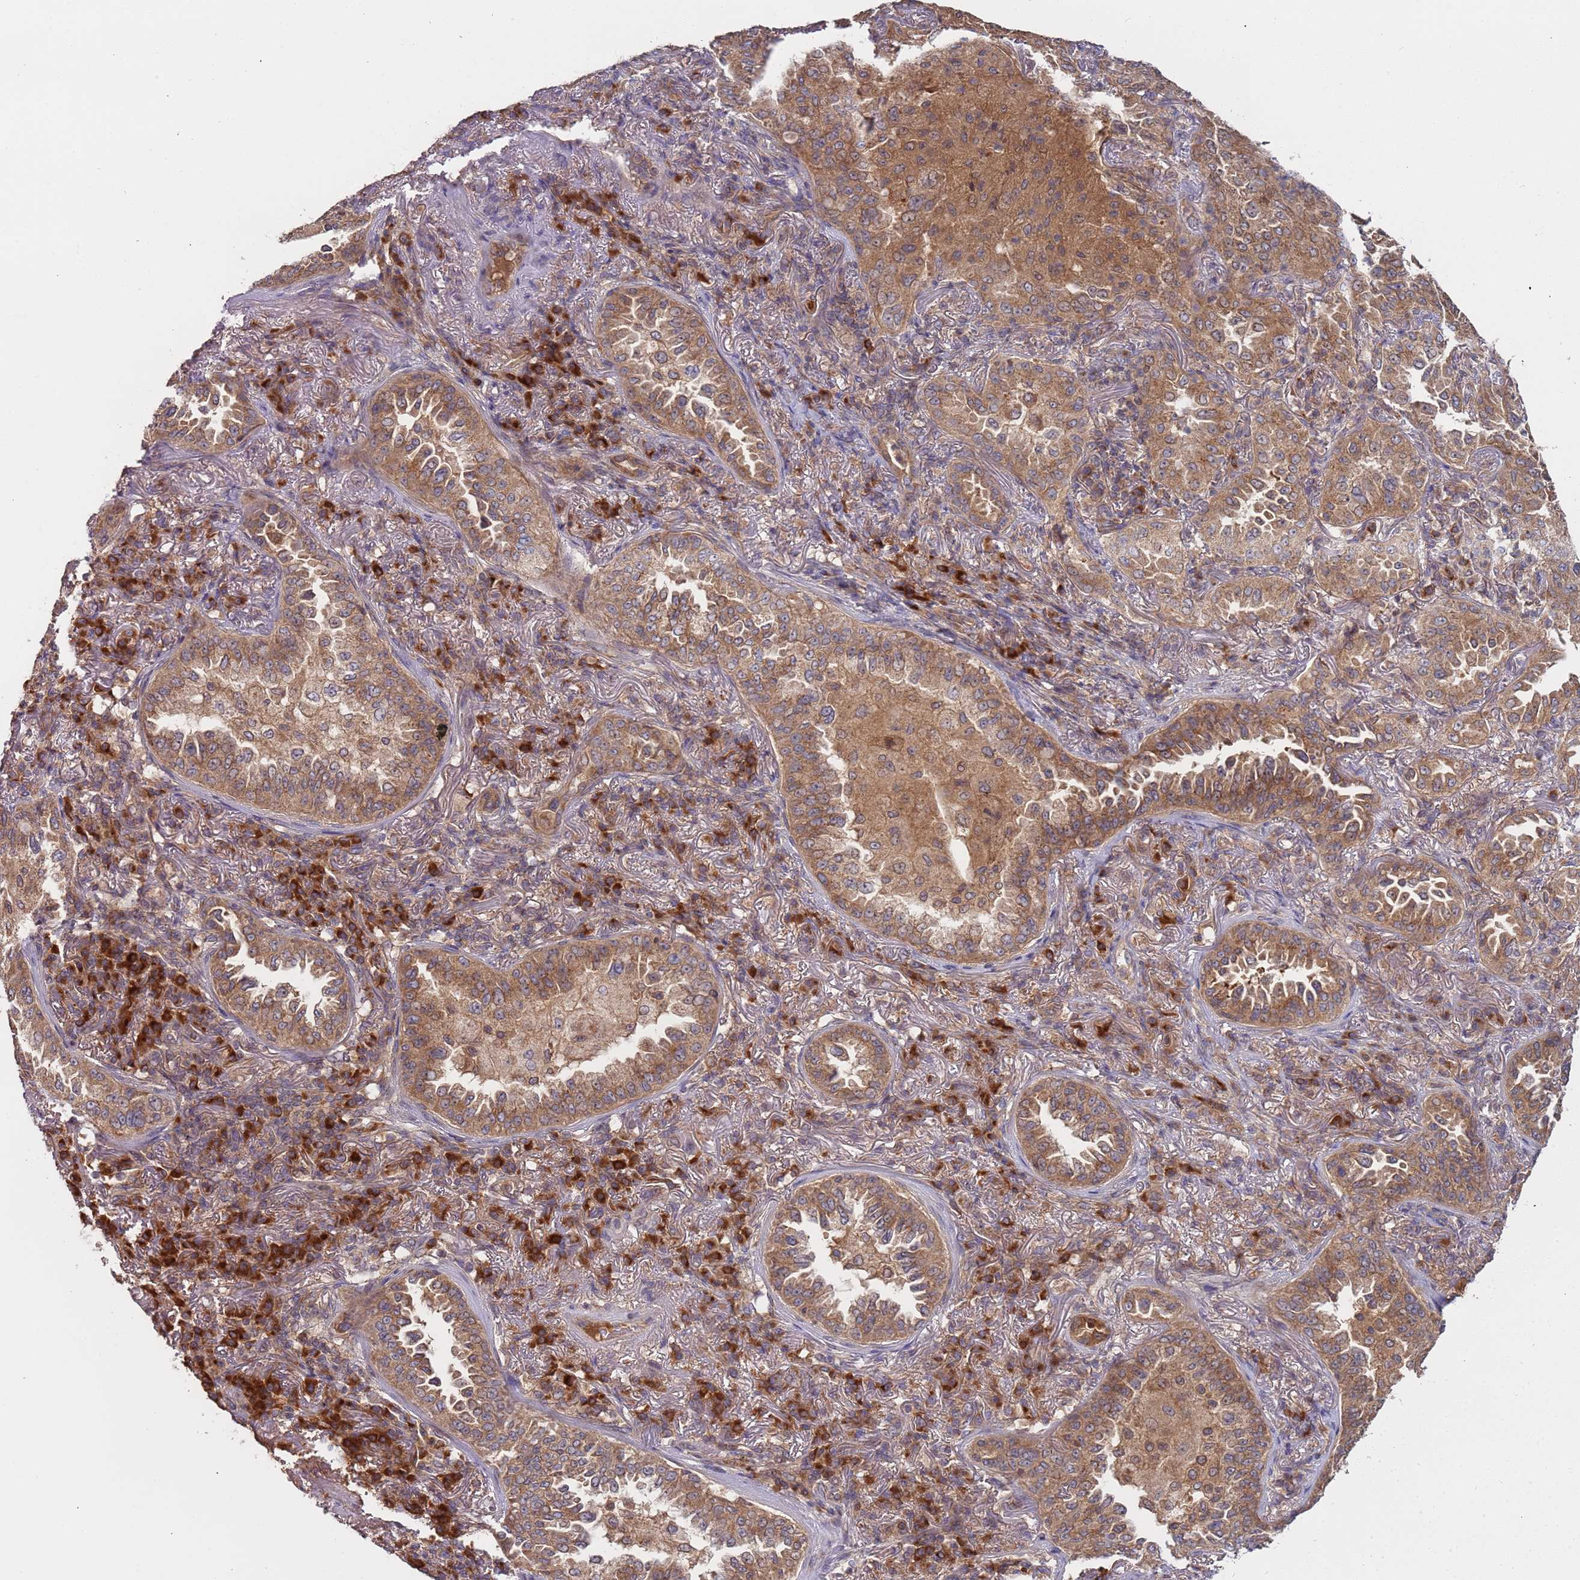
{"staining": {"intensity": "moderate", "quantity": ">75%", "location": "cytoplasmic/membranous"}, "tissue": "lung cancer", "cell_type": "Tumor cells", "image_type": "cancer", "snomed": [{"axis": "morphology", "description": "Adenocarcinoma, NOS"}, {"axis": "topography", "description": "Lung"}], "caption": "High-magnification brightfield microscopy of adenocarcinoma (lung) stained with DAB (3,3'-diaminobenzidine) (brown) and counterstained with hematoxylin (blue). tumor cells exhibit moderate cytoplasmic/membranous expression is seen in approximately>75% of cells.", "gene": "OR5A2", "patient": {"sex": "female", "age": 69}}